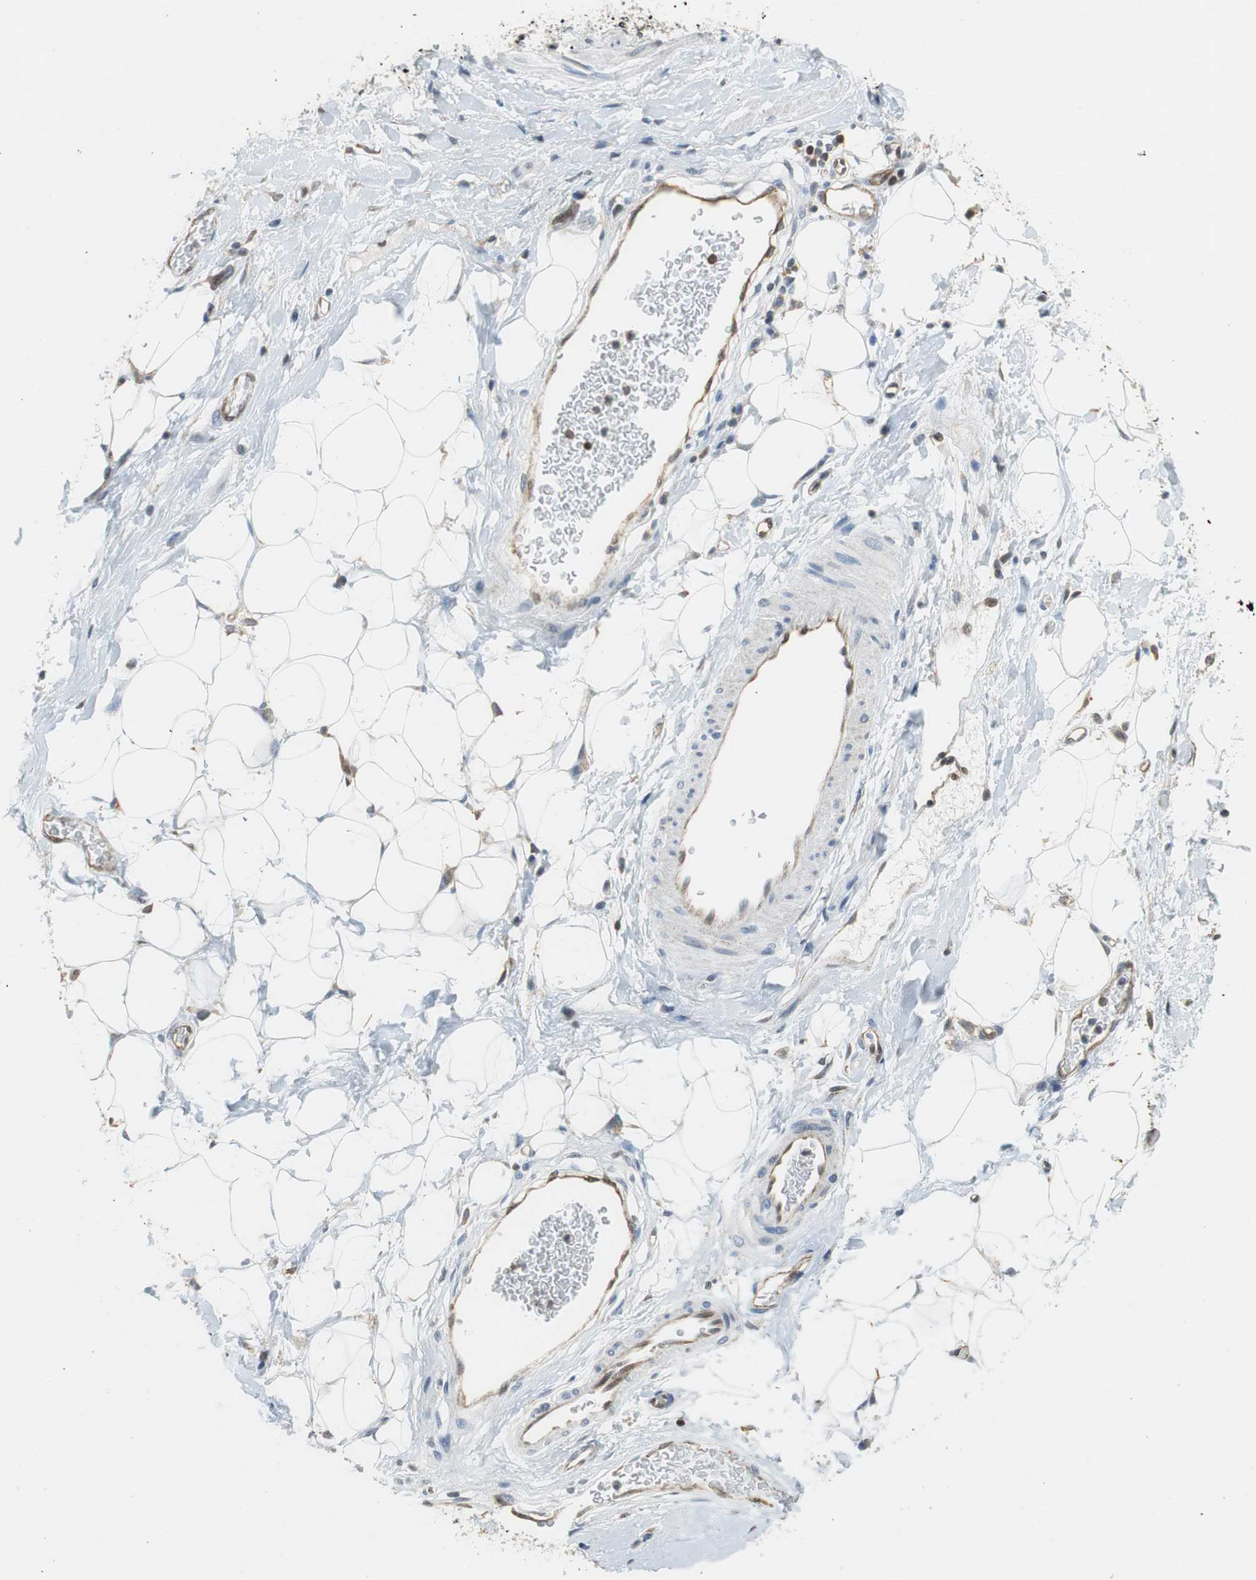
{"staining": {"intensity": "negative", "quantity": "none", "location": "none"}, "tissue": "adipose tissue", "cell_type": "Adipocytes", "image_type": "normal", "snomed": [{"axis": "morphology", "description": "Normal tissue, NOS"}, {"axis": "morphology", "description": "Urothelial carcinoma, High grade"}, {"axis": "topography", "description": "Vascular tissue"}, {"axis": "topography", "description": "Urinary bladder"}], "caption": "IHC micrograph of benign adipose tissue: adipose tissue stained with DAB exhibits no significant protein expression in adipocytes.", "gene": "GSDMD", "patient": {"sex": "female", "age": 56}}